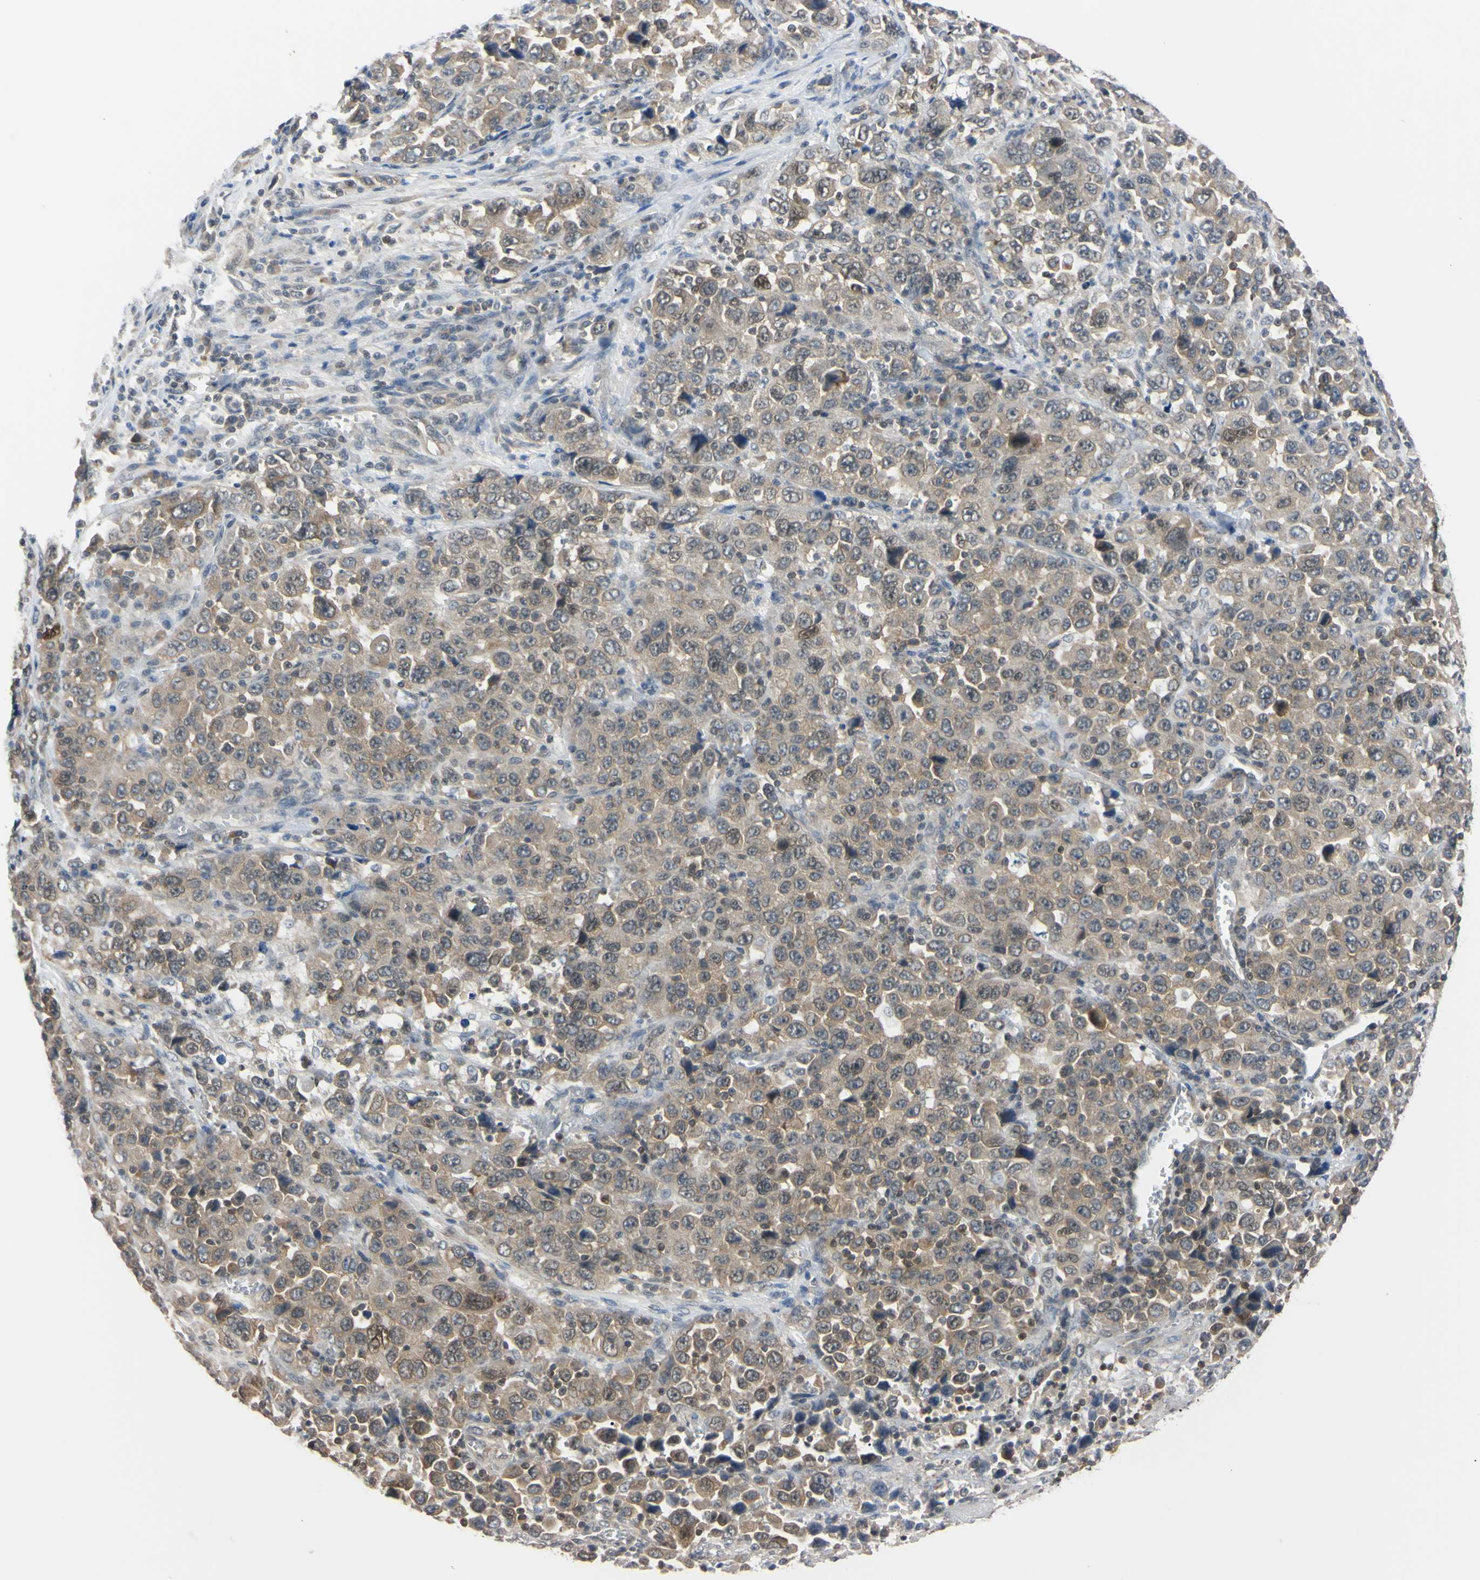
{"staining": {"intensity": "weak", "quantity": ">75%", "location": "cytoplasmic/membranous"}, "tissue": "stomach cancer", "cell_type": "Tumor cells", "image_type": "cancer", "snomed": [{"axis": "morphology", "description": "Normal tissue, NOS"}, {"axis": "morphology", "description": "Adenocarcinoma, NOS"}, {"axis": "topography", "description": "Stomach, upper"}, {"axis": "topography", "description": "Stomach"}], "caption": "Protein staining of adenocarcinoma (stomach) tissue demonstrates weak cytoplasmic/membranous positivity in about >75% of tumor cells.", "gene": "UBE2I", "patient": {"sex": "male", "age": 59}}